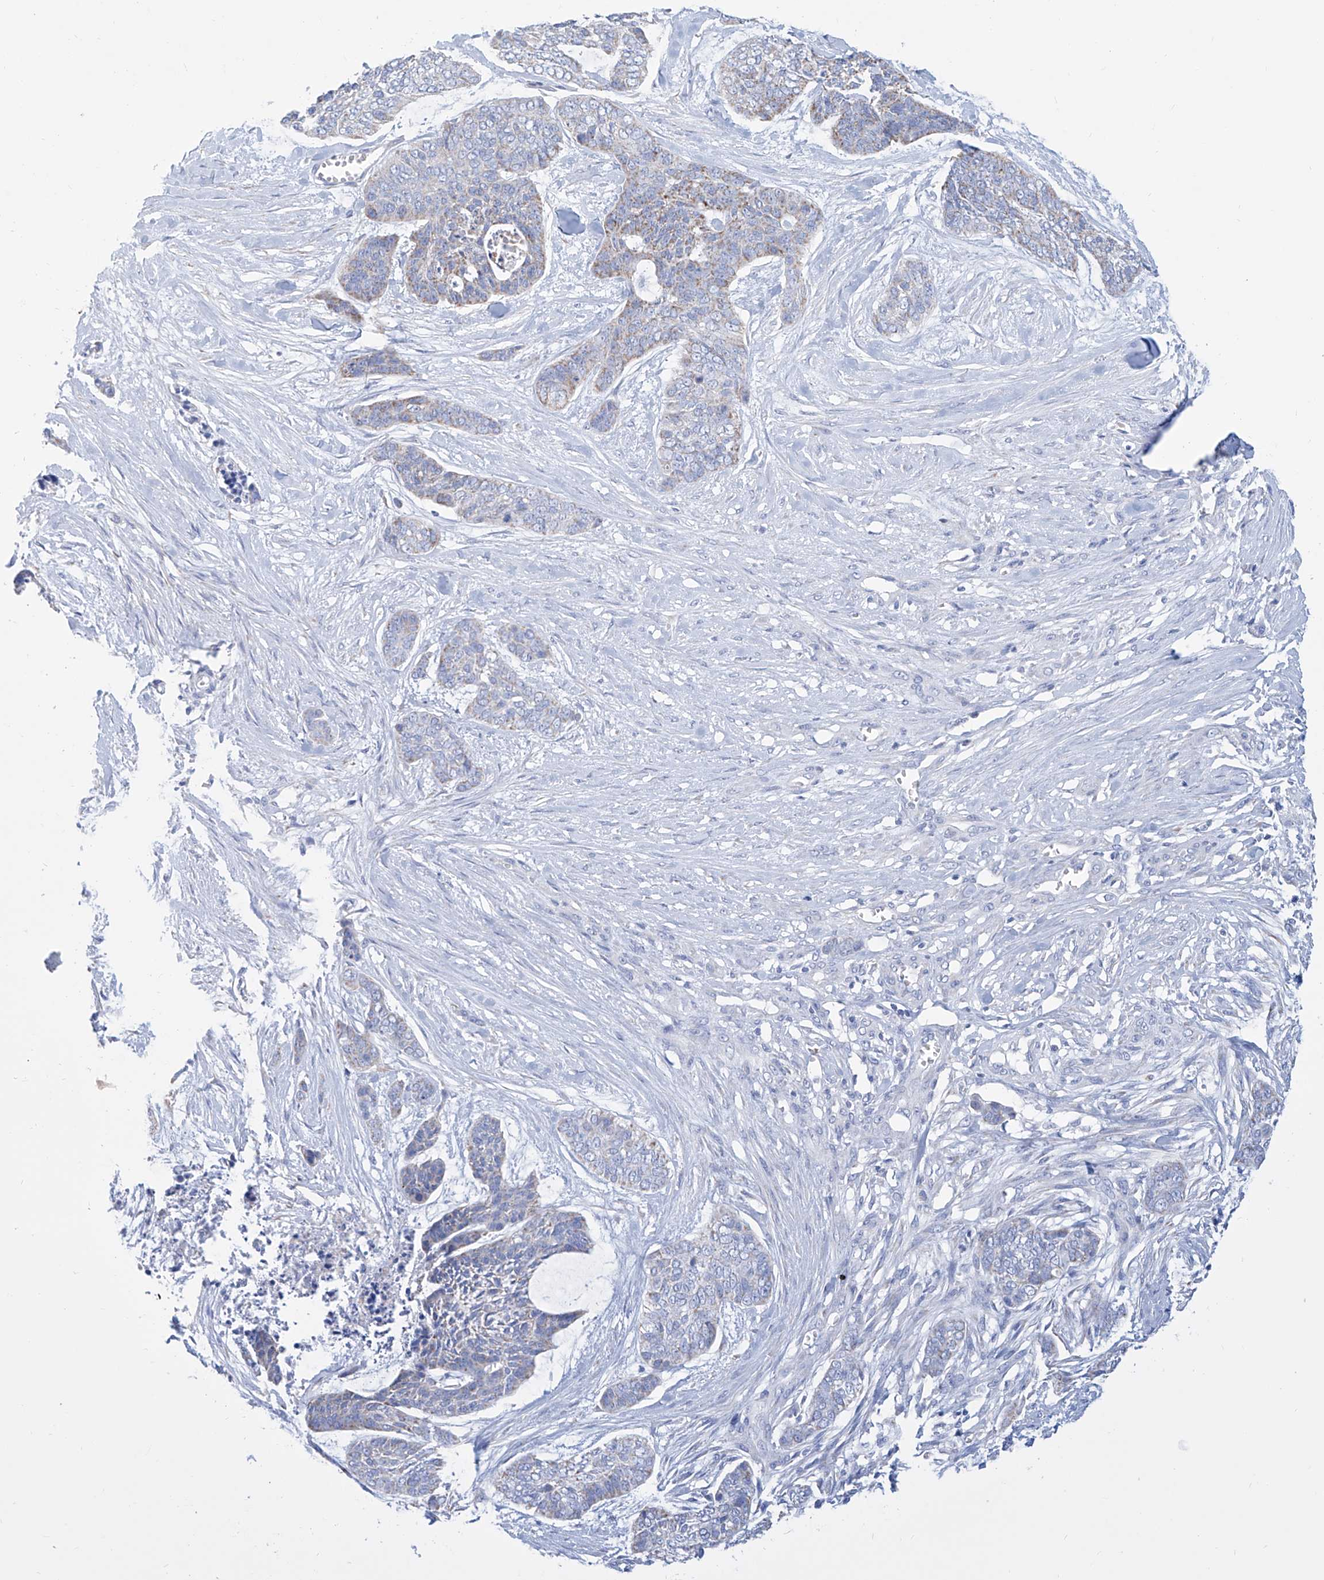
{"staining": {"intensity": "weak", "quantity": "<25%", "location": "cytoplasmic/membranous"}, "tissue": "skin cancer", "cell_type": "Tumor cells", "image_type": "cancer", "snomed": [{"axis": "morphology", "description": "Basal cell carcinoma"}, {"axis": "topography", "description": "Skin"}], "caption": "High magnification brightfield microscopy of skin basal cell carcinoma stained with DAB (3,3'-diaminobenzidine) (brown) and counterstained with hematoxylin (blue): tumor cells show no significant expression. The staining is performed using DAB (3,3'-diaminobenzidine) brown chromogen with nuclei counter-stained in using hematoxylin.", "gene": "ALDH6A1", "patient": {"sex": "female", "age": 64}}